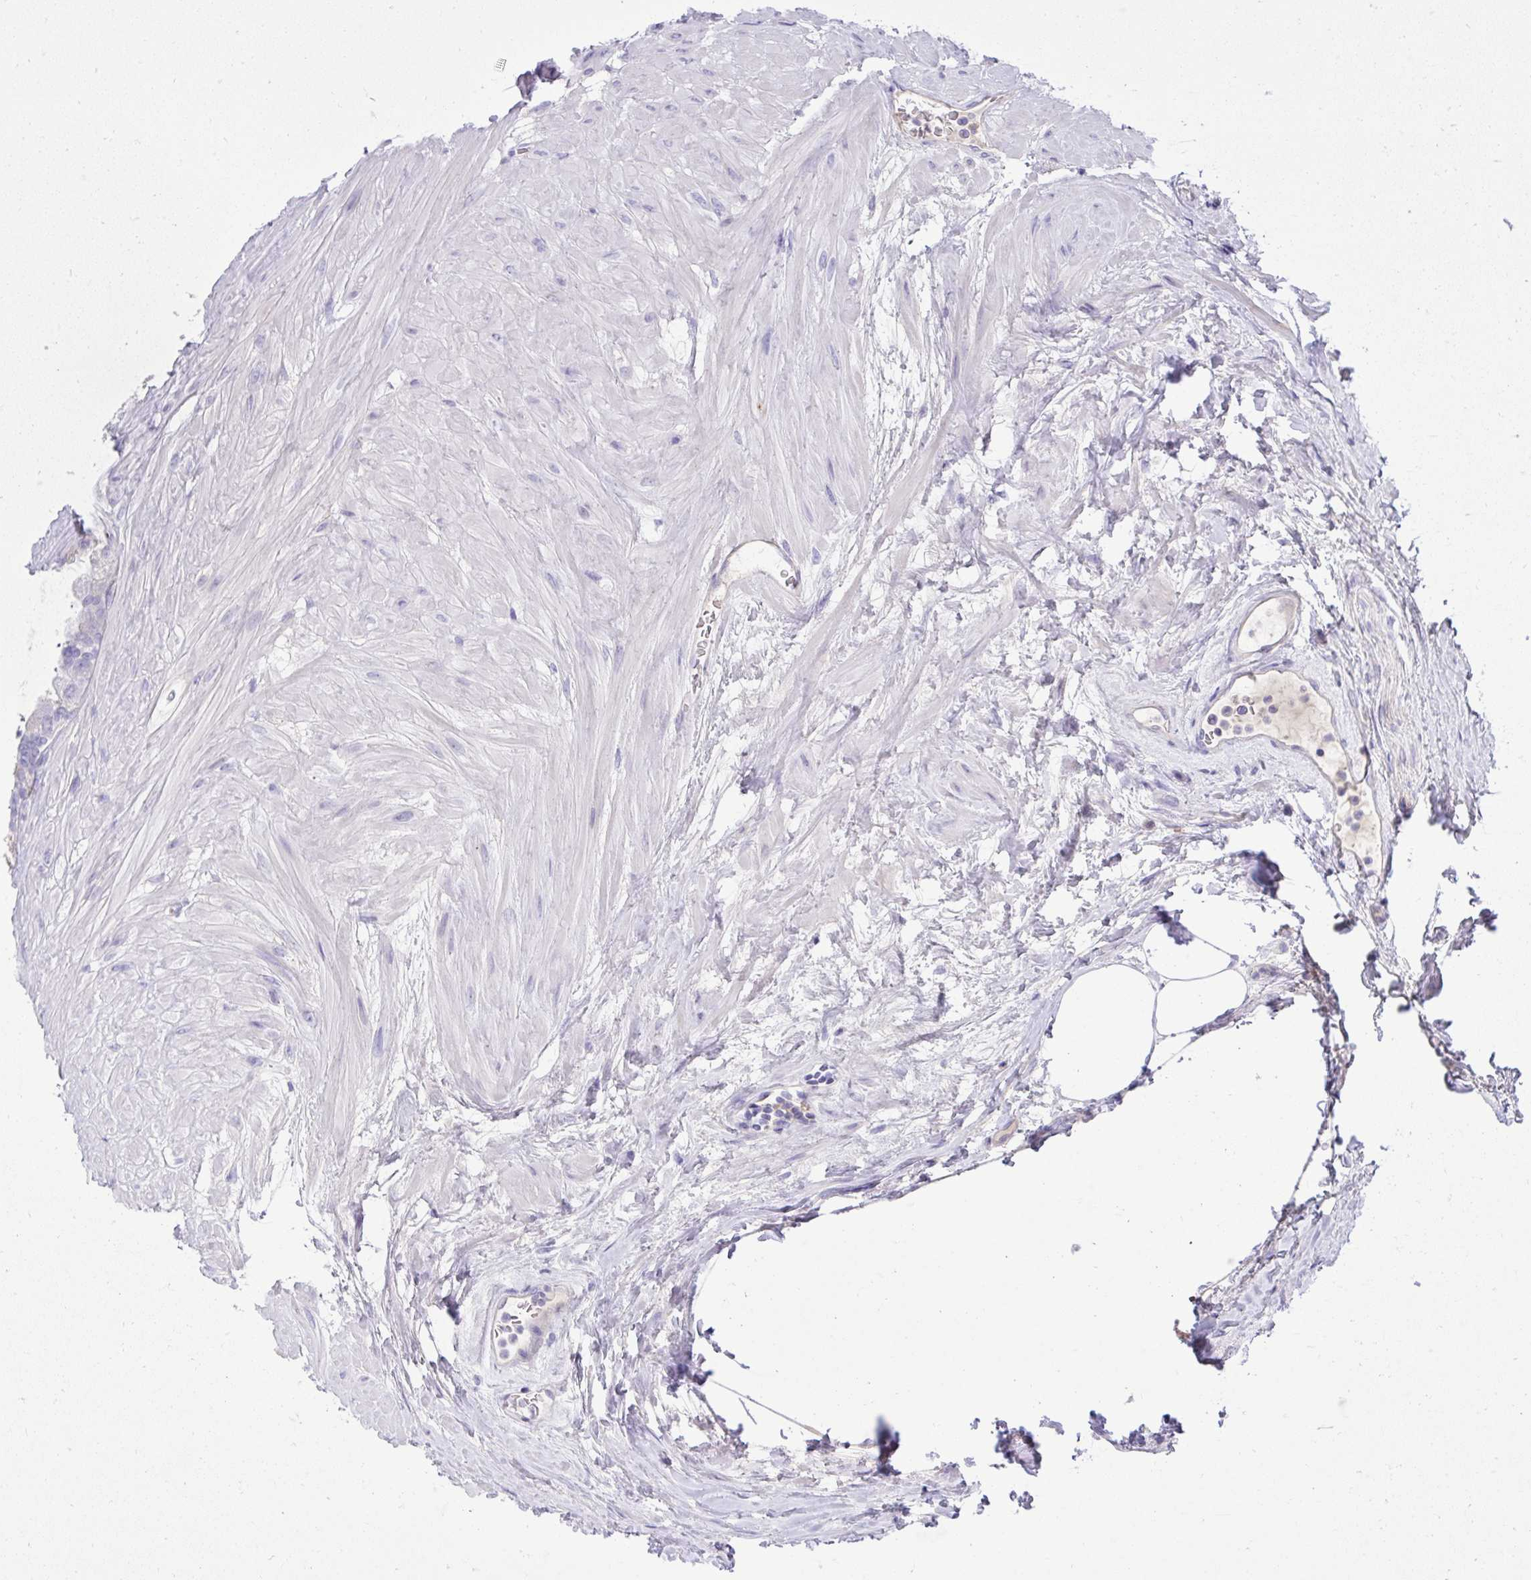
{"staining": {"intensity": "negative", "quantity": "none", "location": "none"}, "tissue": "seminal vesicle", "cell_type": "Glandular cells", "image_type": "normal", "snomed": [{"axis": "morphology", "description": "Normal tissue, NOS"}, {"axis": "topography", "description": "Seminal veicle"}, {"axis": "topography", "description": "Peripheral nerve tissue"}], "caption": "Image shows no significant protein staining in glandular cells of unremarkable seminal vesicle.", "gene": "PITPNM3", "patient": {"sex": "male", "age": 76}}